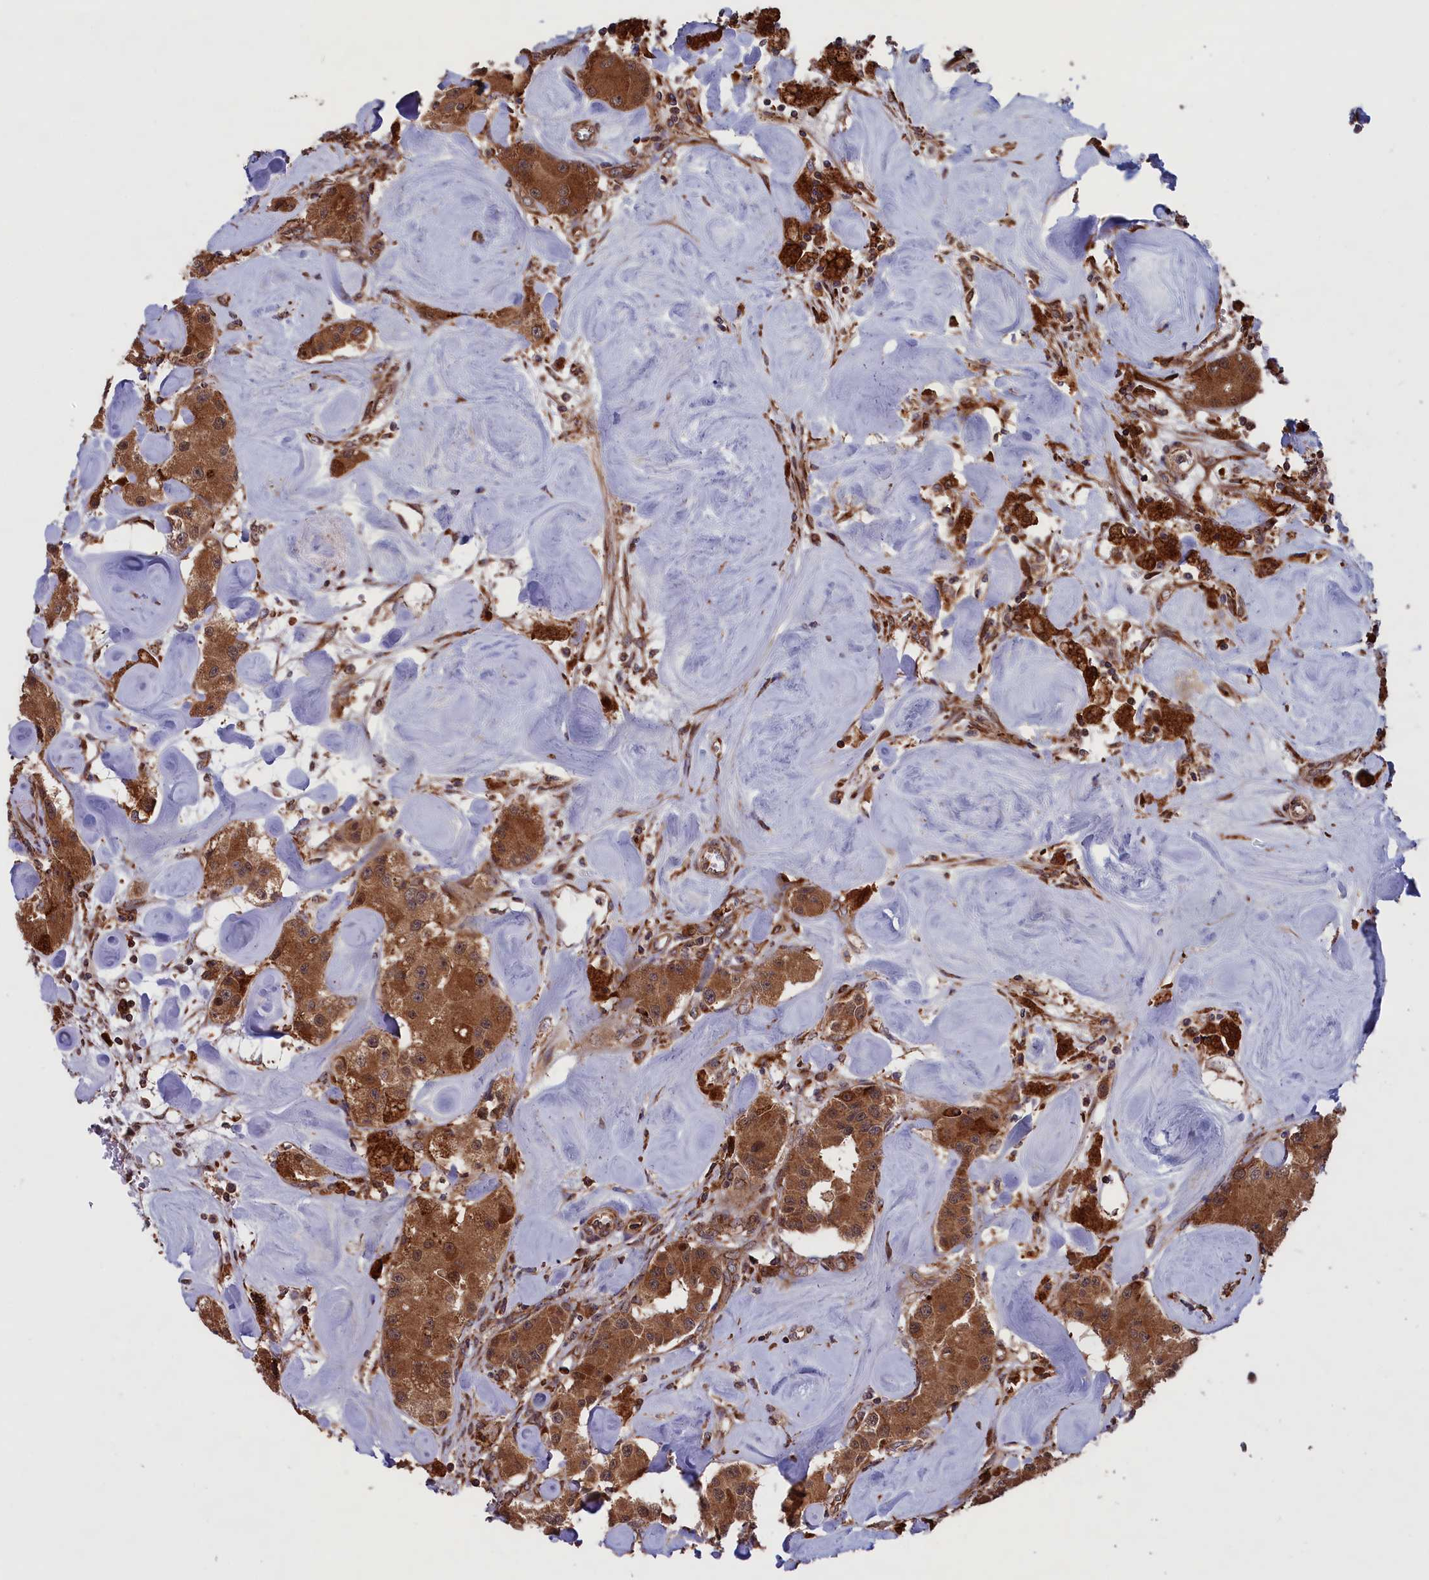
{"staining": {"intensity": "moderate", "quantity": ">75%", "location": "cytoplasmic/membranous"}, "tissue": "carcinoid", "cell_type": "Tumor cells", "image_type": "cancer", "snomed": [{"axis": "morphology", "description": "Carcinoid, malignant, NOS"}, {"axis": "topography", "description": "Pancreas"}], "caption": "Moderate cytoplasmic/membranous expression is present in approximately >75% of tumor cells in carcinoid. (DAB (3,3'-diaminobenzidine) IHC with brightfield microscopy, high magnification).", "gene": "PLA2G4C", "patient": {"sex": "male", "age": 41}}